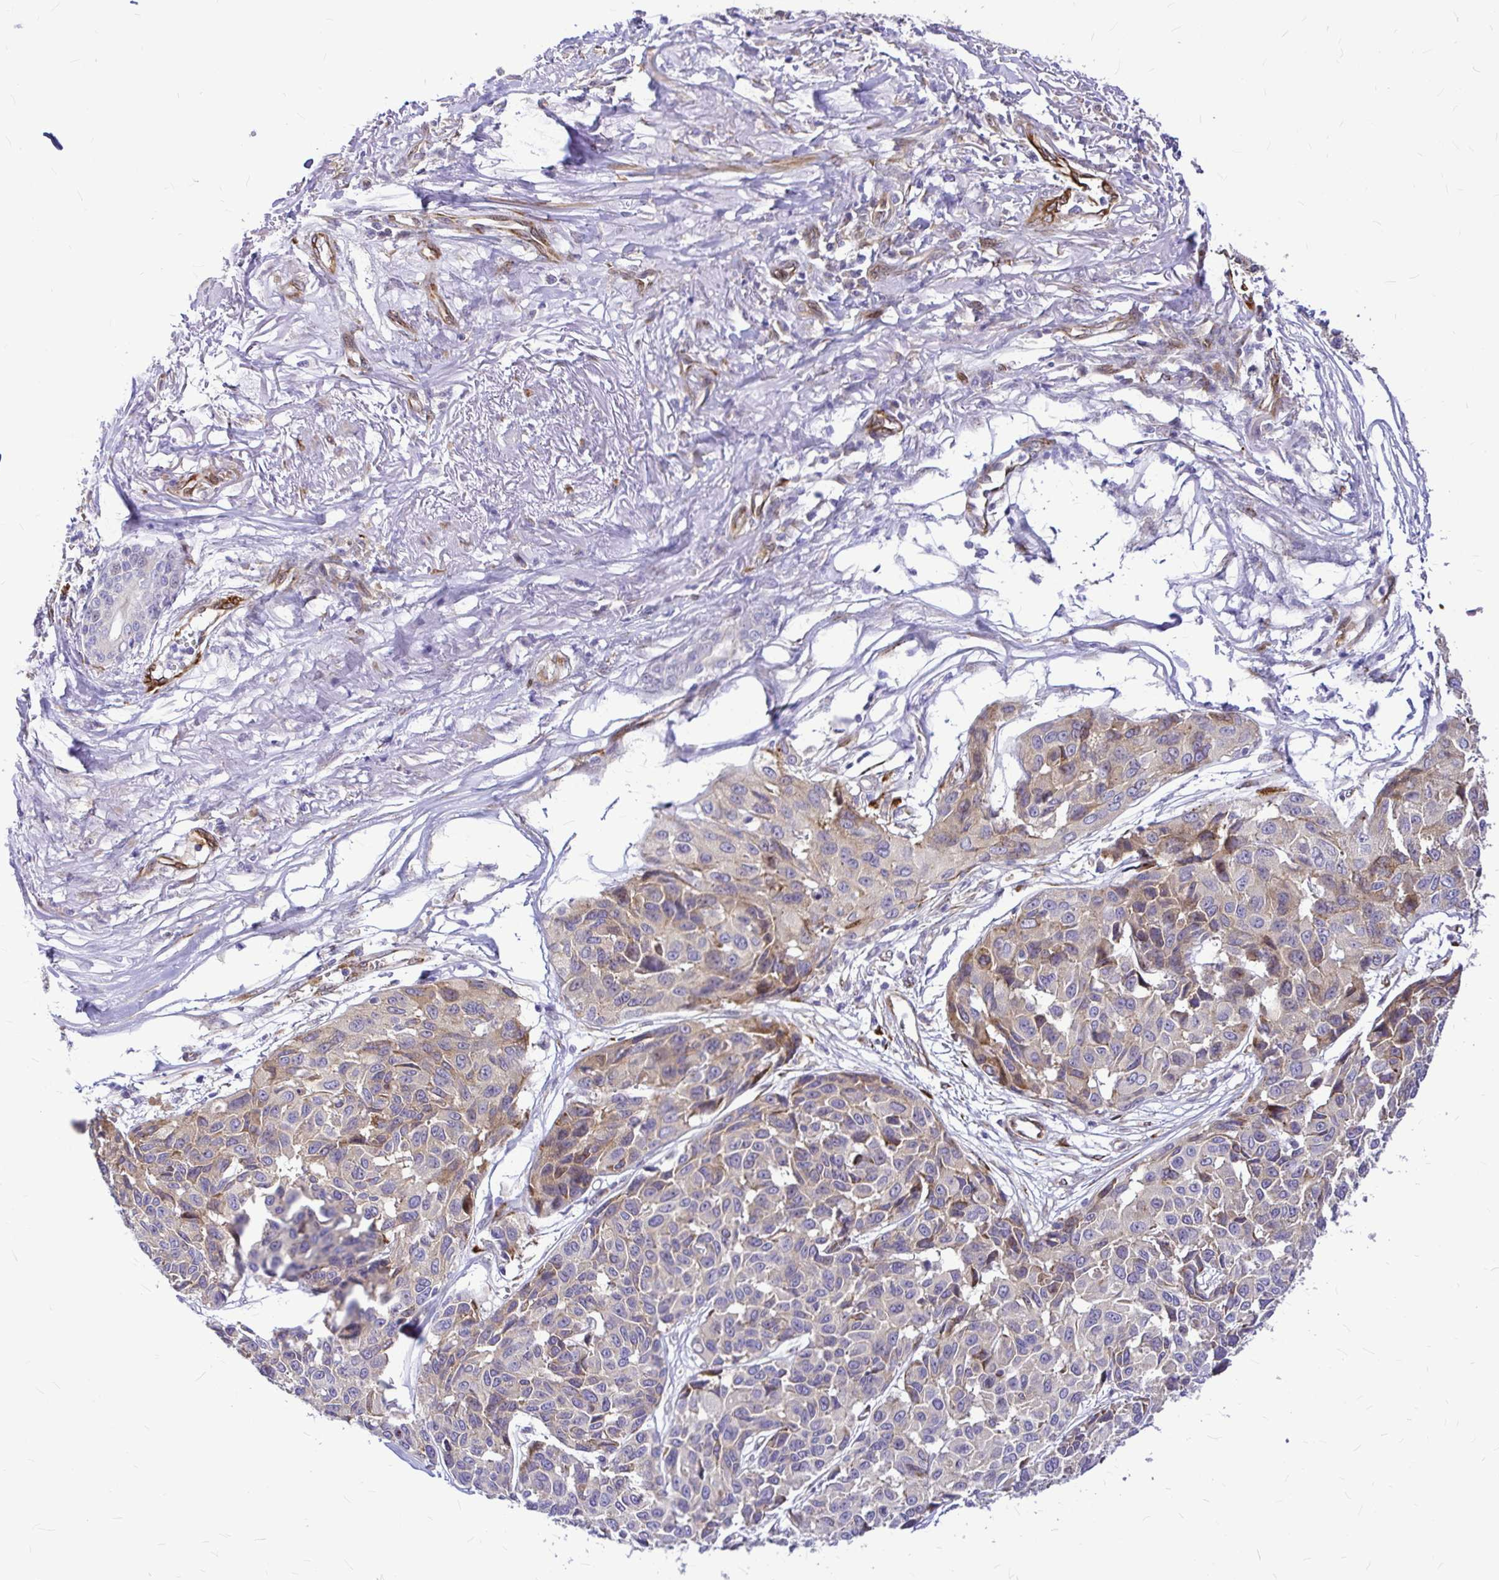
{"staining": {"intensity": "moderate", "quantity": "25%-75%", "location": "cytoplasmic/membranous"}, "tissue": "melanoma", "cell_type": "Tumor cells", "image_type": "cancer", "snomed": [{"axis": "morphology", "description": "Malignant melanoma, NOS"}, {"axis": "topography", "description": "Skin"}], "caption": "Immunohistochemical staining of melanoma demonstrates medium levels of moderate cytoplasmic/membranous protein positivity in approximately 25%-75% of tumor cells.", "gene": "GABBR2", "patient": {"sex": "female", "age": 66}}